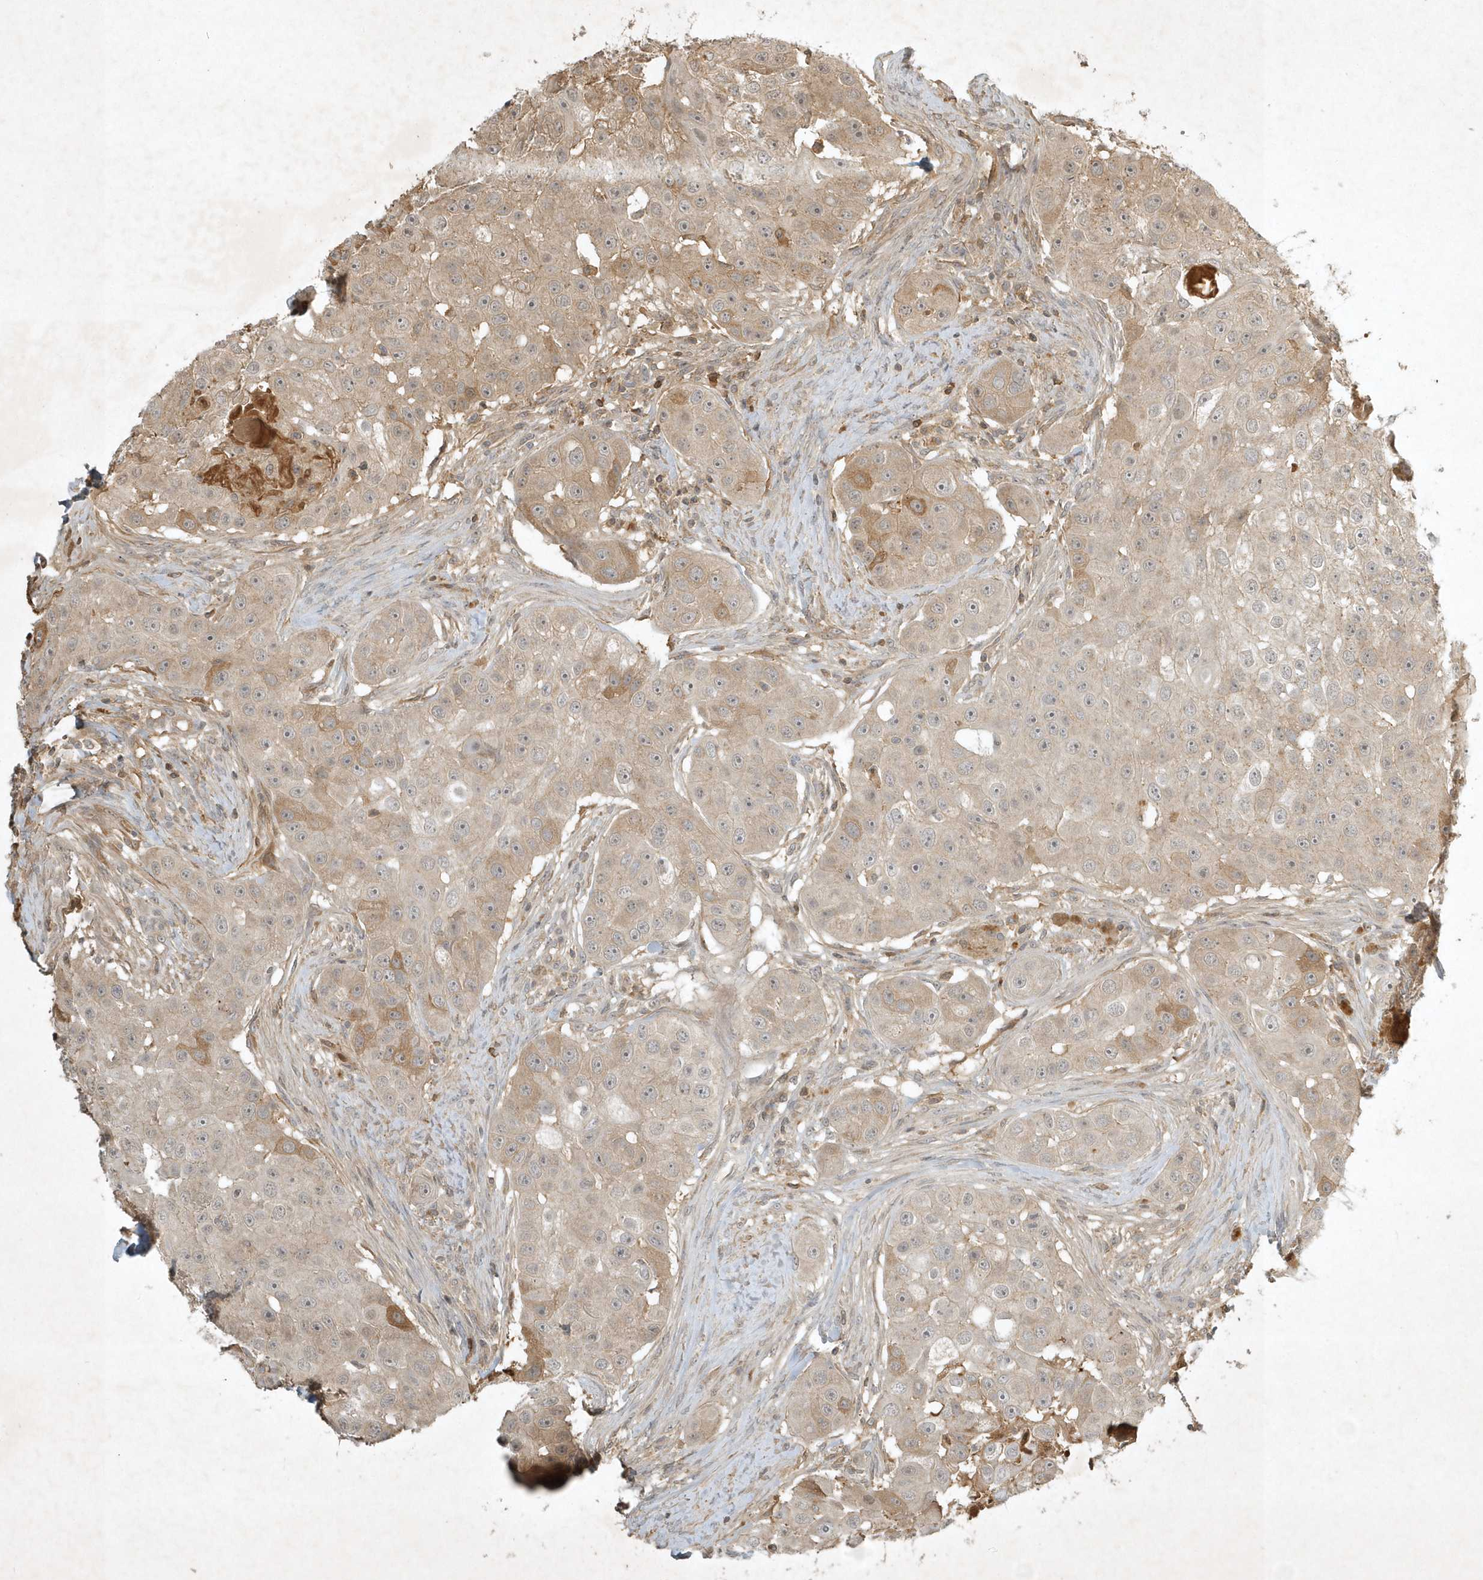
{"staining": {"intensity": "moderate", "quantity": "<25%", "location": "cytoplasmic/membranous"}, "tissue": "head and neck cancer", "cell_type": "Tumor cells", "image_type": "cancer", "snomed": [{"axis": "morphology", "description": "Normal tissue, NOS"}, {"axis": "morphology", "description": "Squamous cell carcinoma, NOS"}, {"axis": "topography", "description": "Skeletal muscle"}, {"axis": "topography", "description": "Head-Neck"}], "caption": "Immunohistochemical staining of head and neck cancer (squamous cell carcinoma) shows low levels of moderate cytoplasmic/membranous protein positivity in approximately <25% of tumor cells.", "gene": "TNFAIP6", "patient": {"sex": "male", "age": 51}}